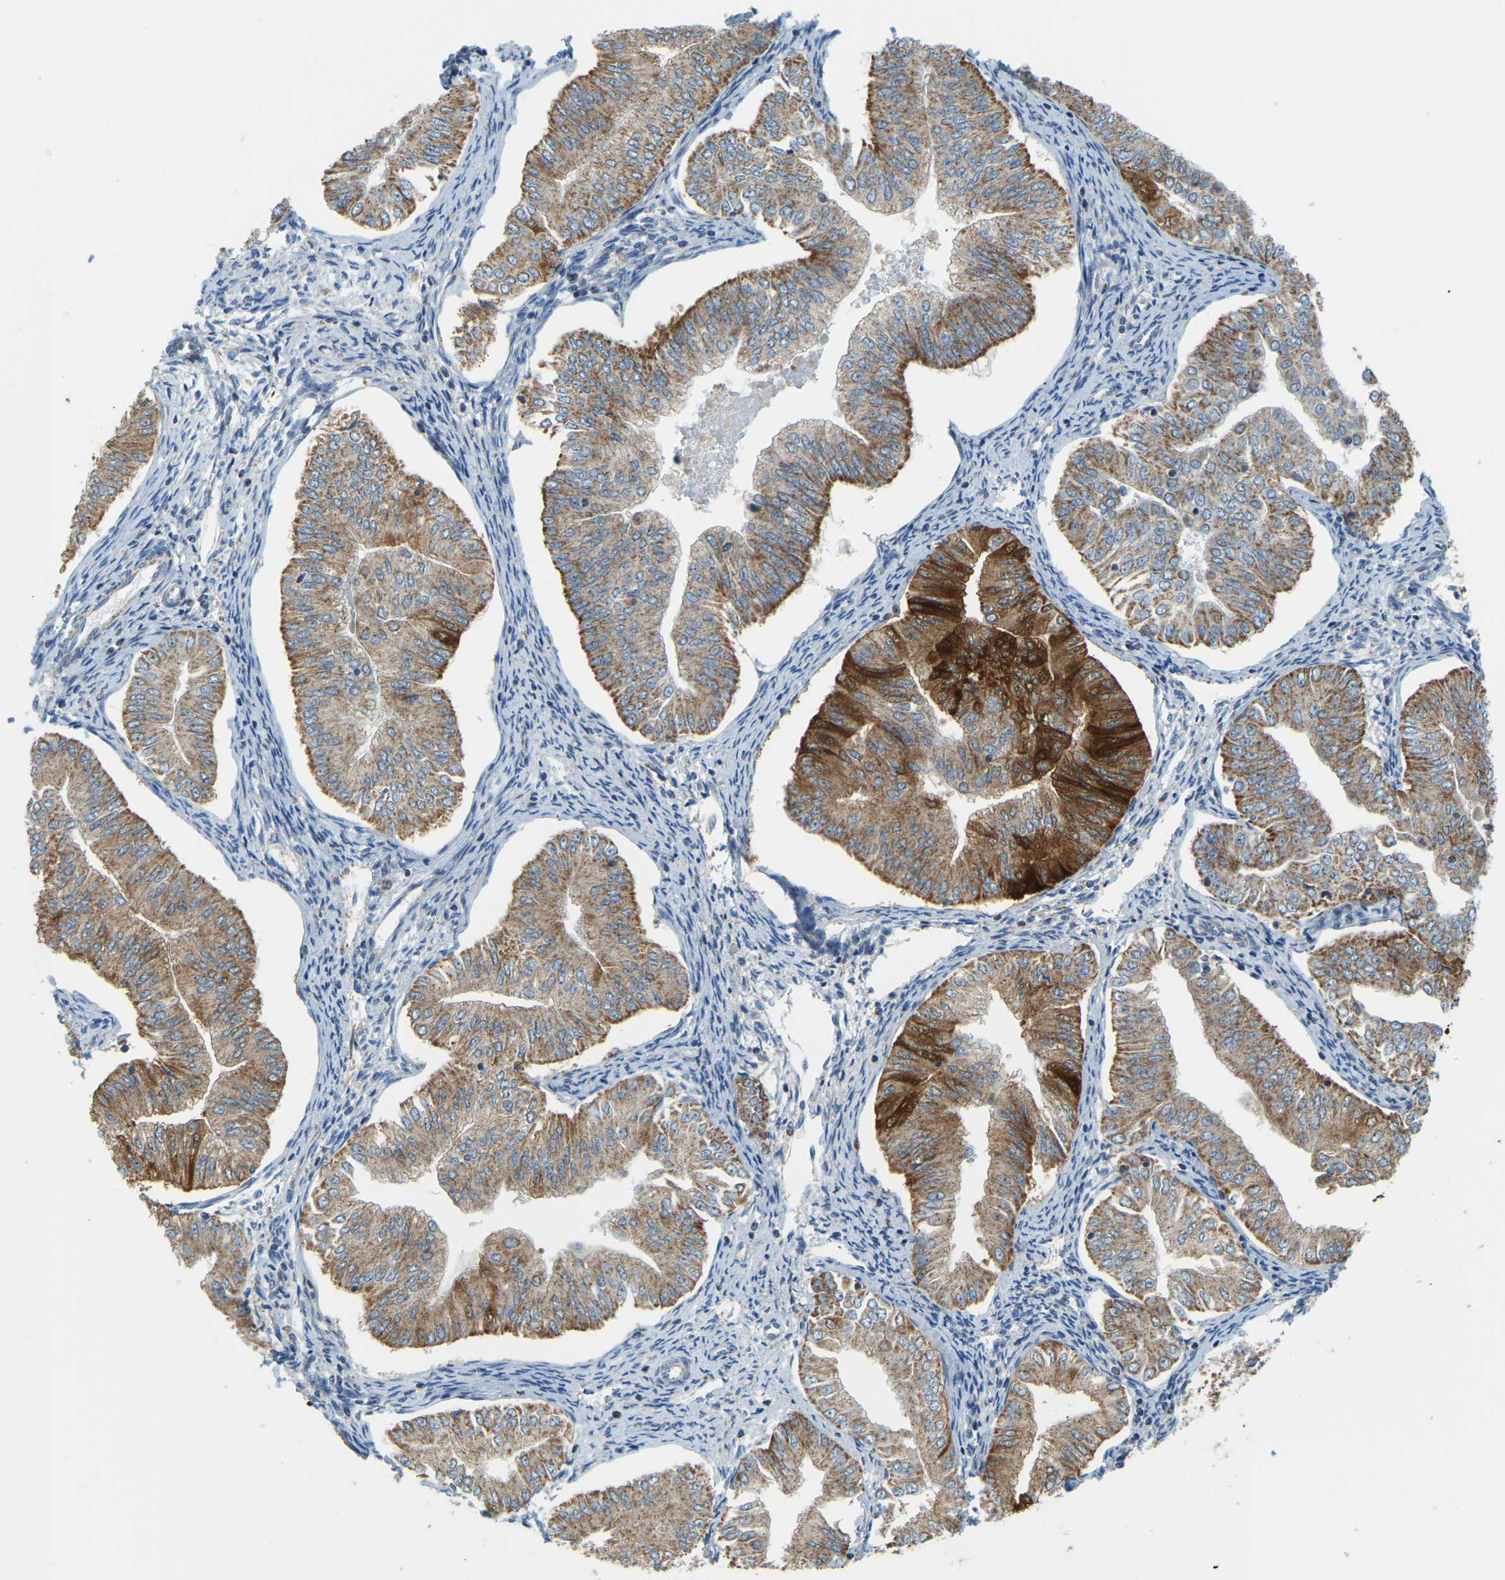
{"staining": {"intensity": "strong", "quantity": "25%-75%", "location": "cytoplasmic/membranous"}, "tissue": "endometrial cancer", "cell_type": "Tumor cells", "image_type": "cancer", "snomed": [{"axis": "morphology", "description": "Normal tissue, NOS"}, {"axis": "morphology", "description": "Adenocarcinoma, NOS"}, {"axis": "topography", "description": "Endometrium"}], "caption": "Brown immunohistochemical staining in endometrial adenocarcinoma demonstrates strong cytoplasmic/membranous staining in about 25%-75% of tumor cells. (DAB (3,3'-diaminobenzidine) = brown stain, brightfield microscopy at high magnification).", "gene": "GDA", "patient": {"sex": "female", "age": 53}}